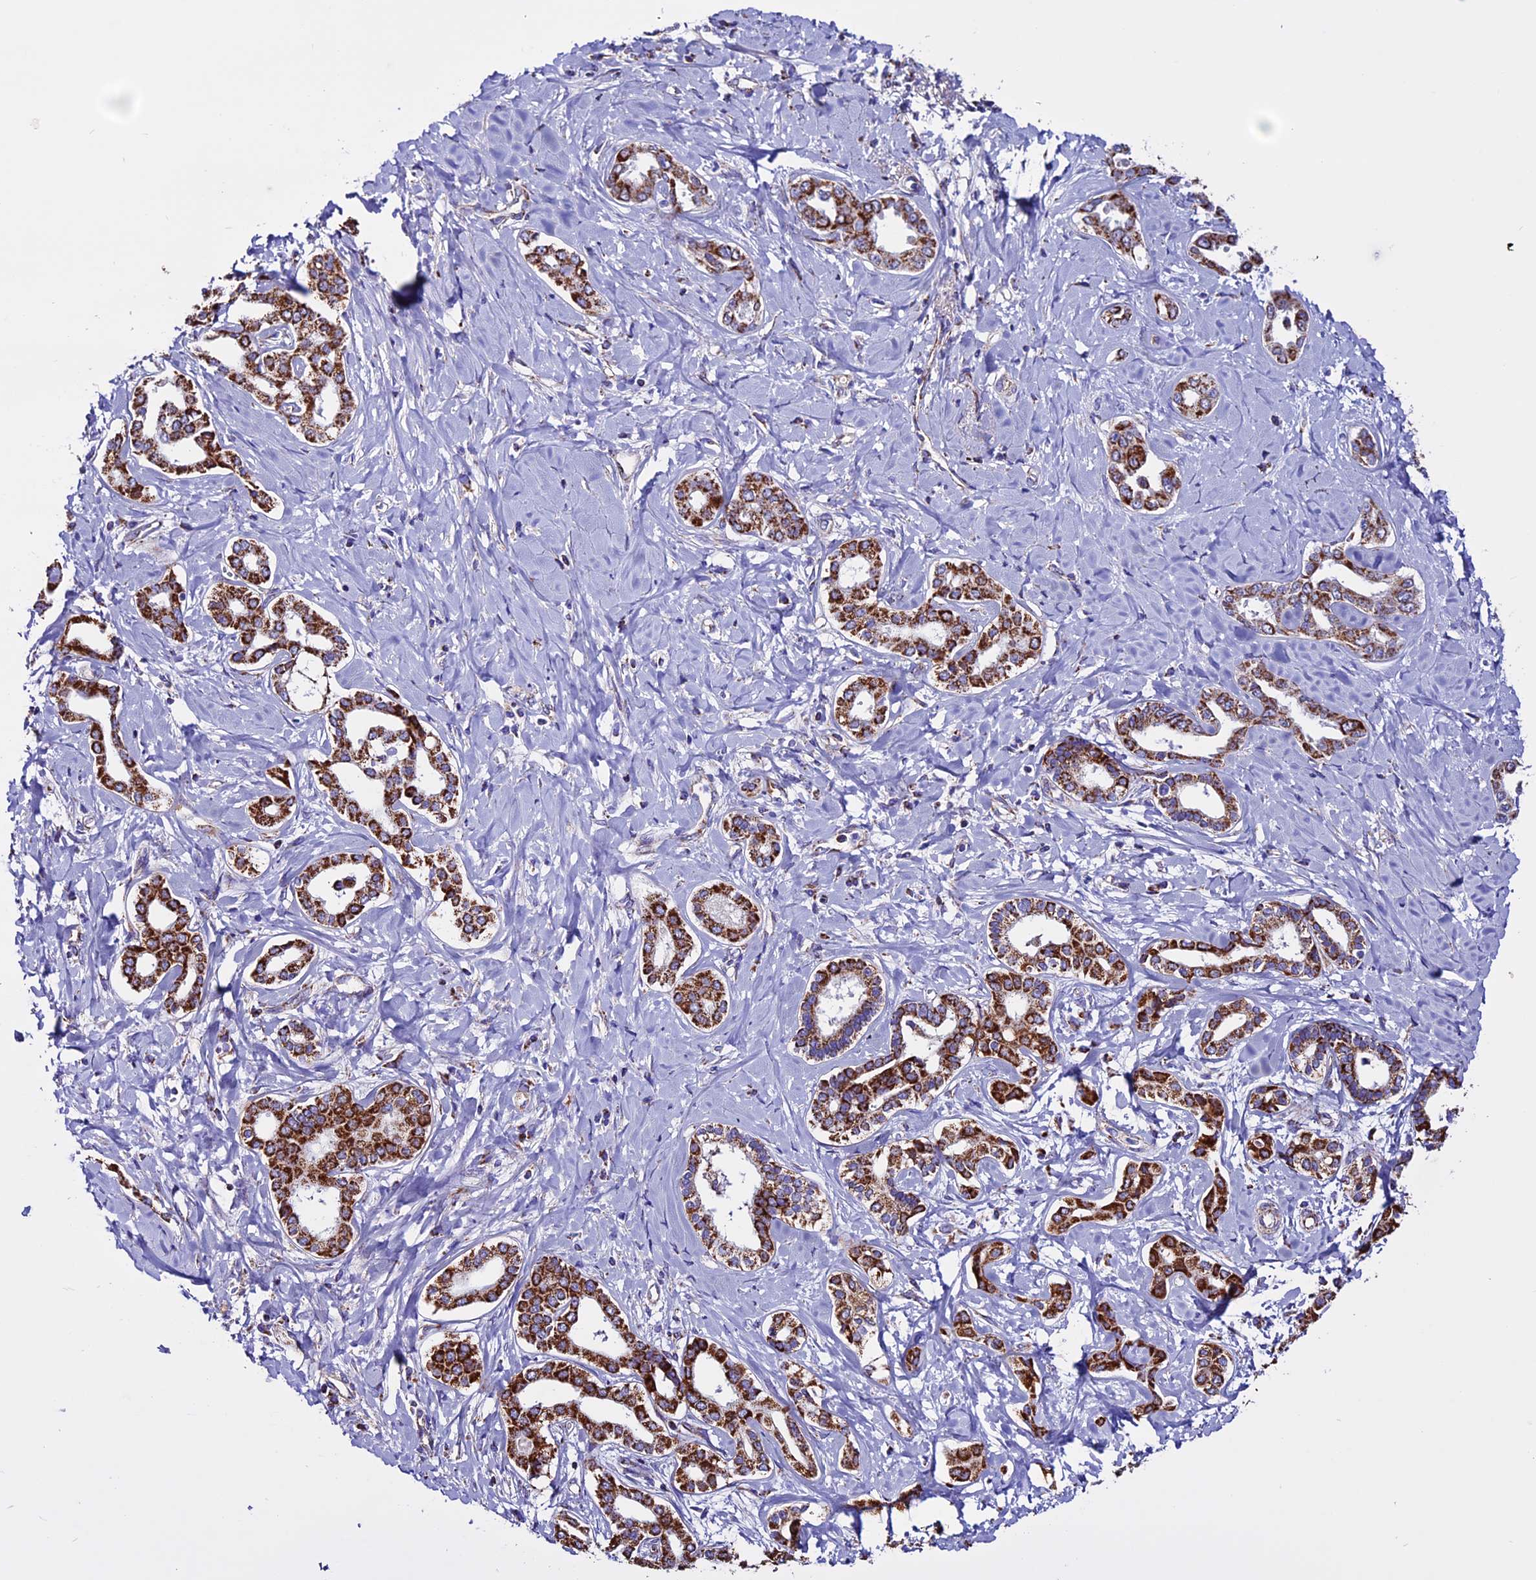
{"staining": {"intensity": "strong", "quantity": ">75%", "location": "cytoplasmic/membranous"}, "tissue": "liver cancer", "cell_type": "Tumor cells", "image_type": "cancer", "snomed": [{"axis": "morphology", "description": "Cholangiocarcinoma"}, {"axis": "topography", "description": "Liver"}], "caption": "DAB immunohistochemical staining of cholangiocarcinoma (liver) demonstrates strong cytoplasmic/membranous protein positivity in about >75% of tumor cells.", "gene": "CX3CL1", "patient": {"sex": "female", "age": 77}}